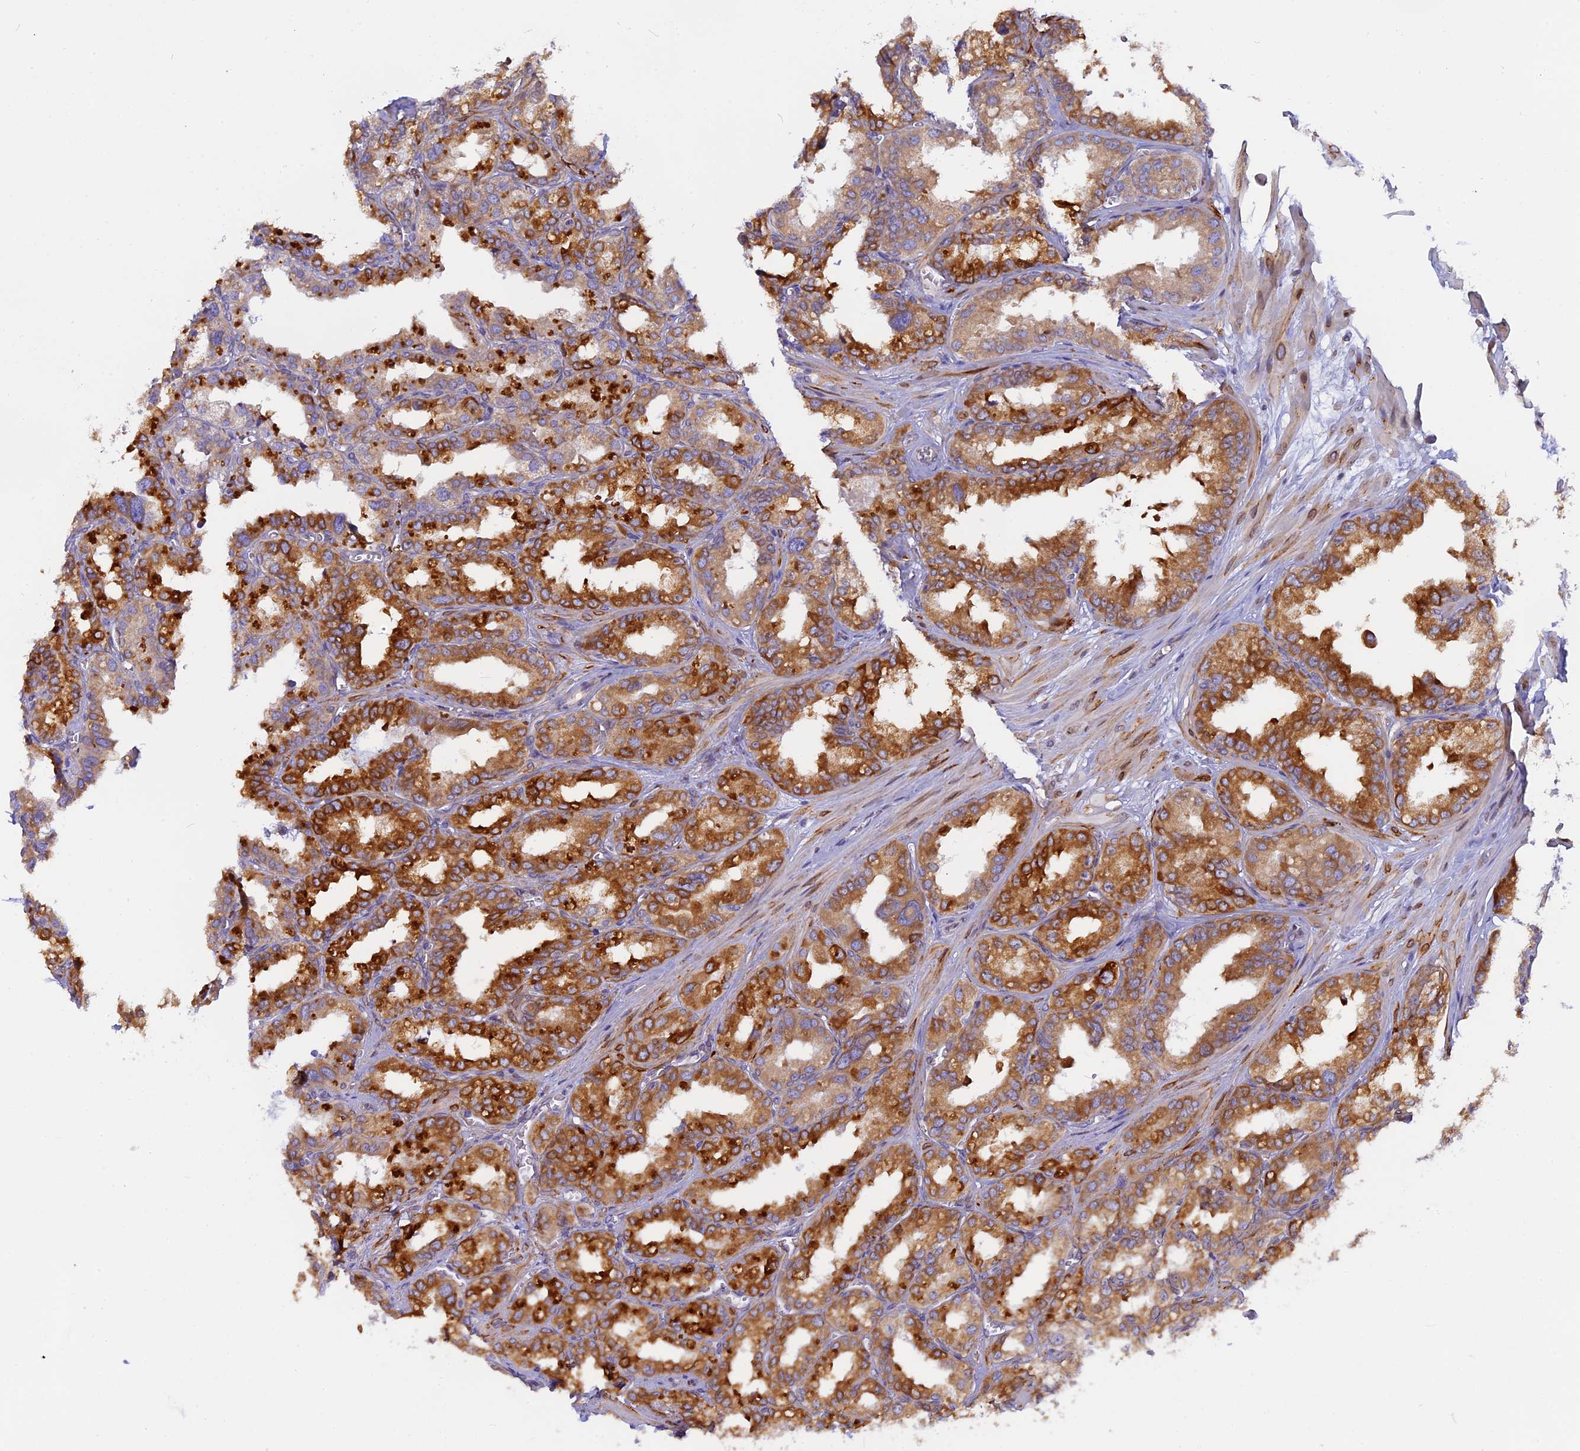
{"staining": {"intensity": "strong", "quantity": ">75%", "location": "cytoplasmic/membranous"}, "tissue": "seminal vesicle", "cell_type": "Glandular cells", "image_type": "normal", "snomed": [{"axis": "morphology", "description": "Normal tissue, NOS"}, {"axis": "topography", "description": "Prostate"}, {"axis": "topography", "description": "Seminal veicle"}], "caption": "An immunohistochemistry photomicrograph of benign tissue is shown. Protein staining in brown shows strong cytoplasmic/membranous positivity in seminal vesicle within glandular cells.", "gene": "TLCD1", "patient": {"sex": "male", "age": 51}}